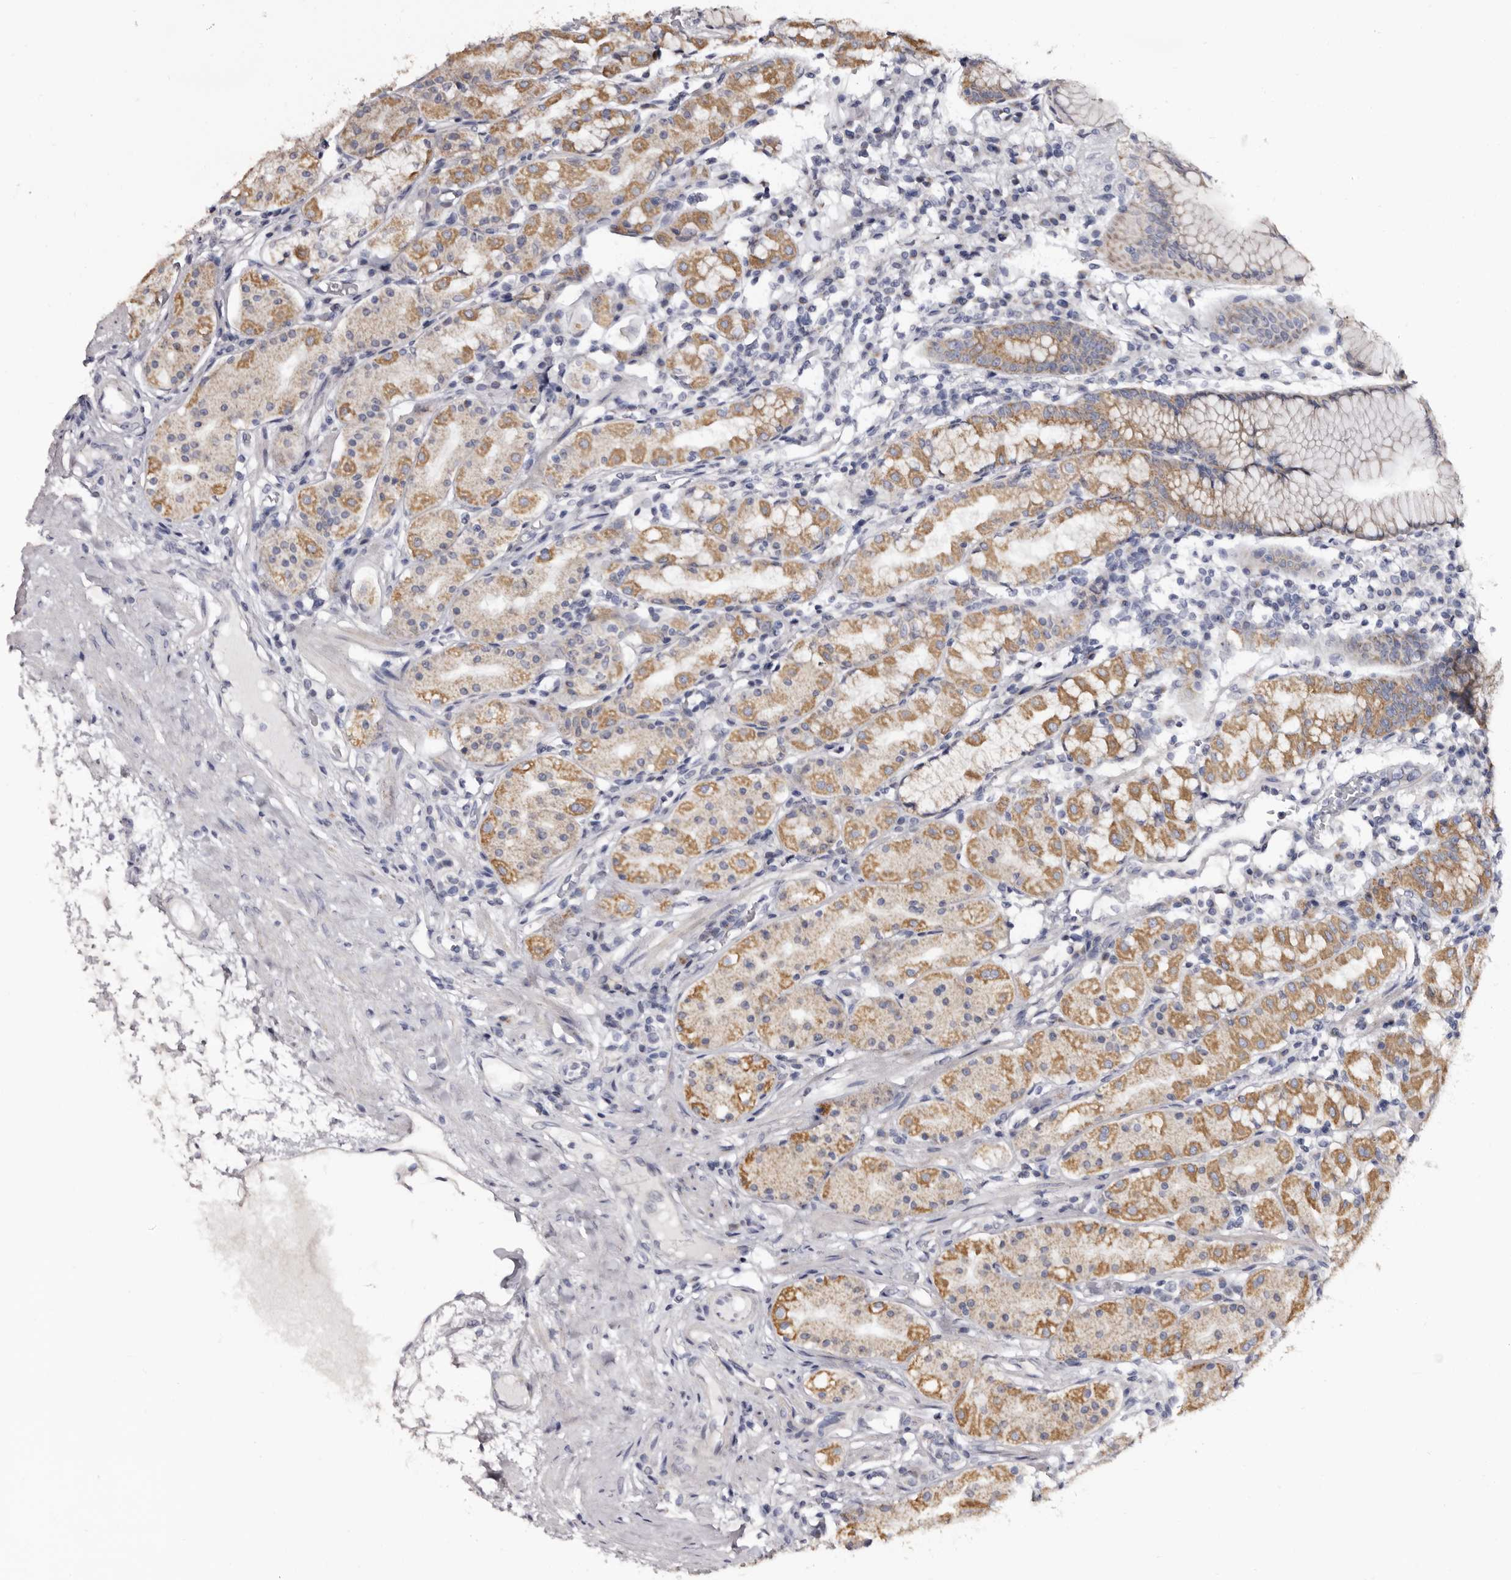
{"staining": {"intensity": "moderate", "quantity": "25%-75%", "location": "cytoplasmic/membranous"}, "tissue": "stomach", "cell_type": "Glandular cells", "image_type": "normal", "snomed": [{"axis": "morphology", "description": "Normal tissue, NOS"}, {"axis": "topography", "description": "Stomach, lower"}], "caption": "IHC (DAB) staining of unremarkable human stomach reveals moderate cytoplasmic/membranous protein expression in approximately 25%-75% of glandular cells.", "gene": "CASQ1", "patient": {"sex": "female", "age": 56}}